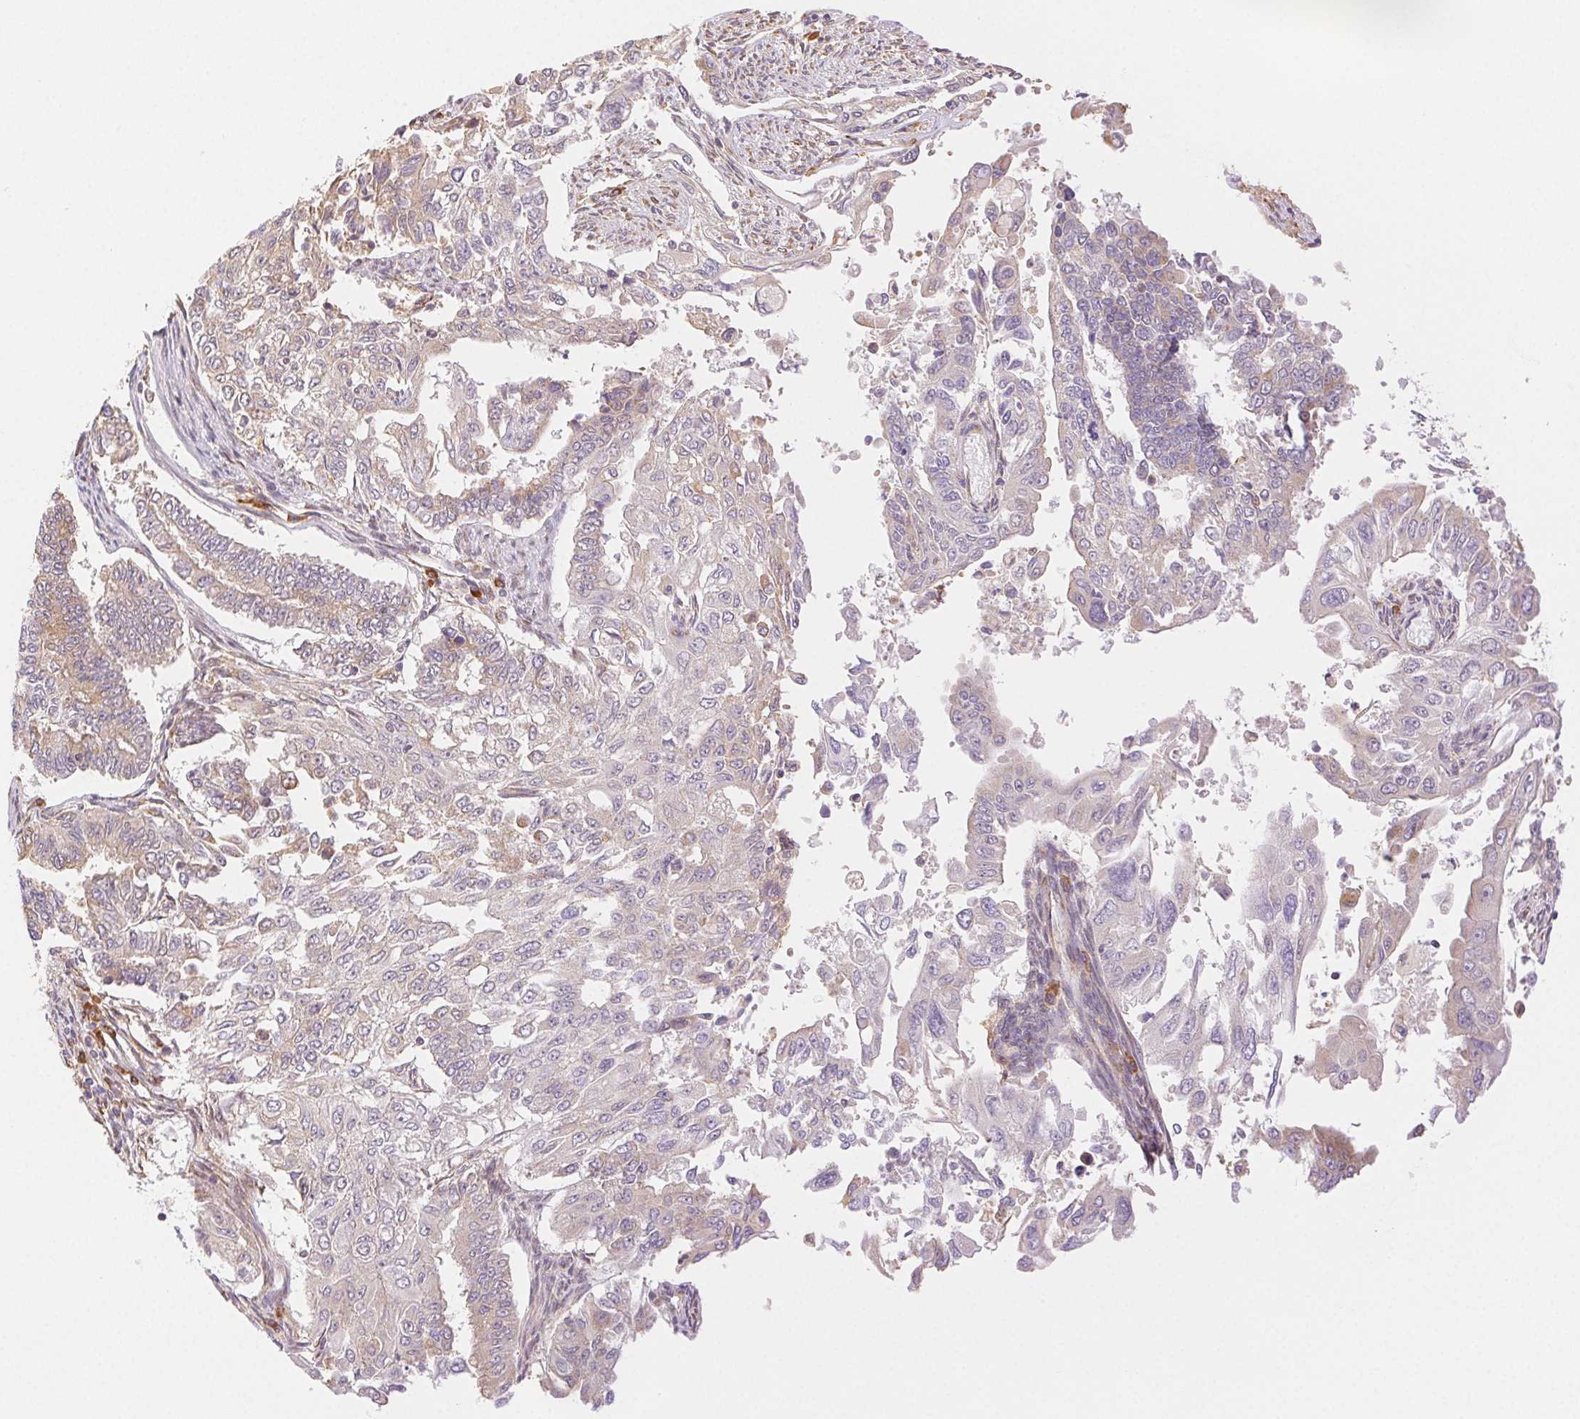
{"staining": {"intensity": "weak", "quantity": "<25%", "location": "cytoplasmic/membranous"}, "tissue": "endometrial cancer", "cell_type": "Tumor cells", "image_type": "cancer", "snomed": [{"axis": "morphology", "description": "Adenocarcinoma, NOS"}, {"axis": "topography", "description": "Uterus"}], "caption": "A high-resolution photomicrograph shows immunohistochemistry staining of endometrial cancer, which displays no significant staining in tumor cells.", "gene": "ENTREP1", "patient": {"sex": "female", "age": 59}}